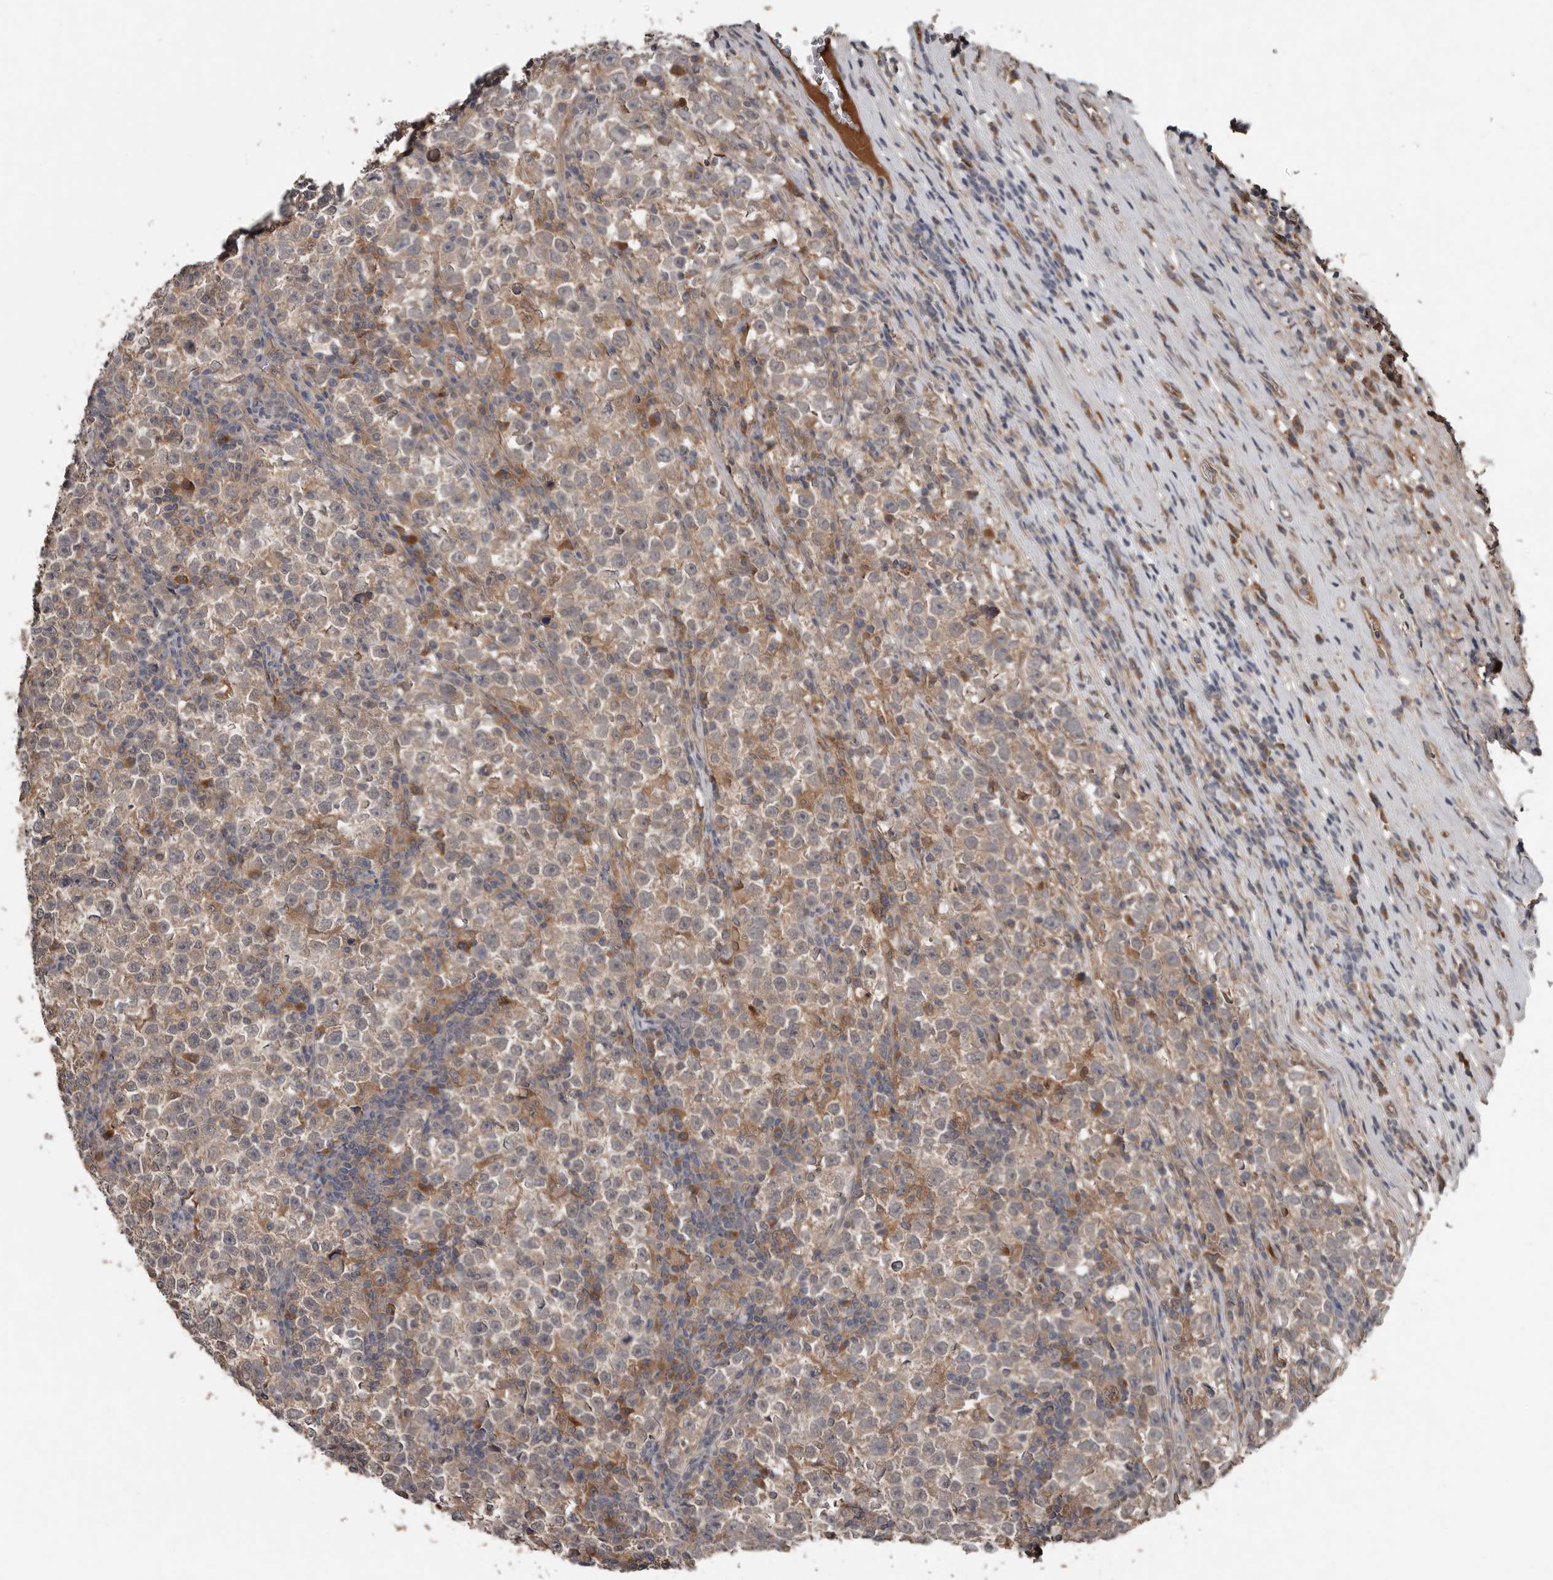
{"staining": {"intensity": "moderate", "quantity": ">75%", "location": "cytoplasmic/membranous"}, "tissue": "testis cancer", "cell_type": "Tumor cells", "image_type": "cancer", "snomed": [{"axis": "morphology", "description": "Normal tissue, NOS"}, {"axis": "morphology", "description": "Seminoma, NOS"}, {"axis": "topography", "description": "Testis"}], "caption": "This histopathology image shows immunohistochemistry (IHC) staining of human testis cancer, with medium moderate cytoplasmic/membranous expression in about >75% of tumor cells.", "gene": "DNAJB4", "patient": {"sex": "male", "age": 43}}